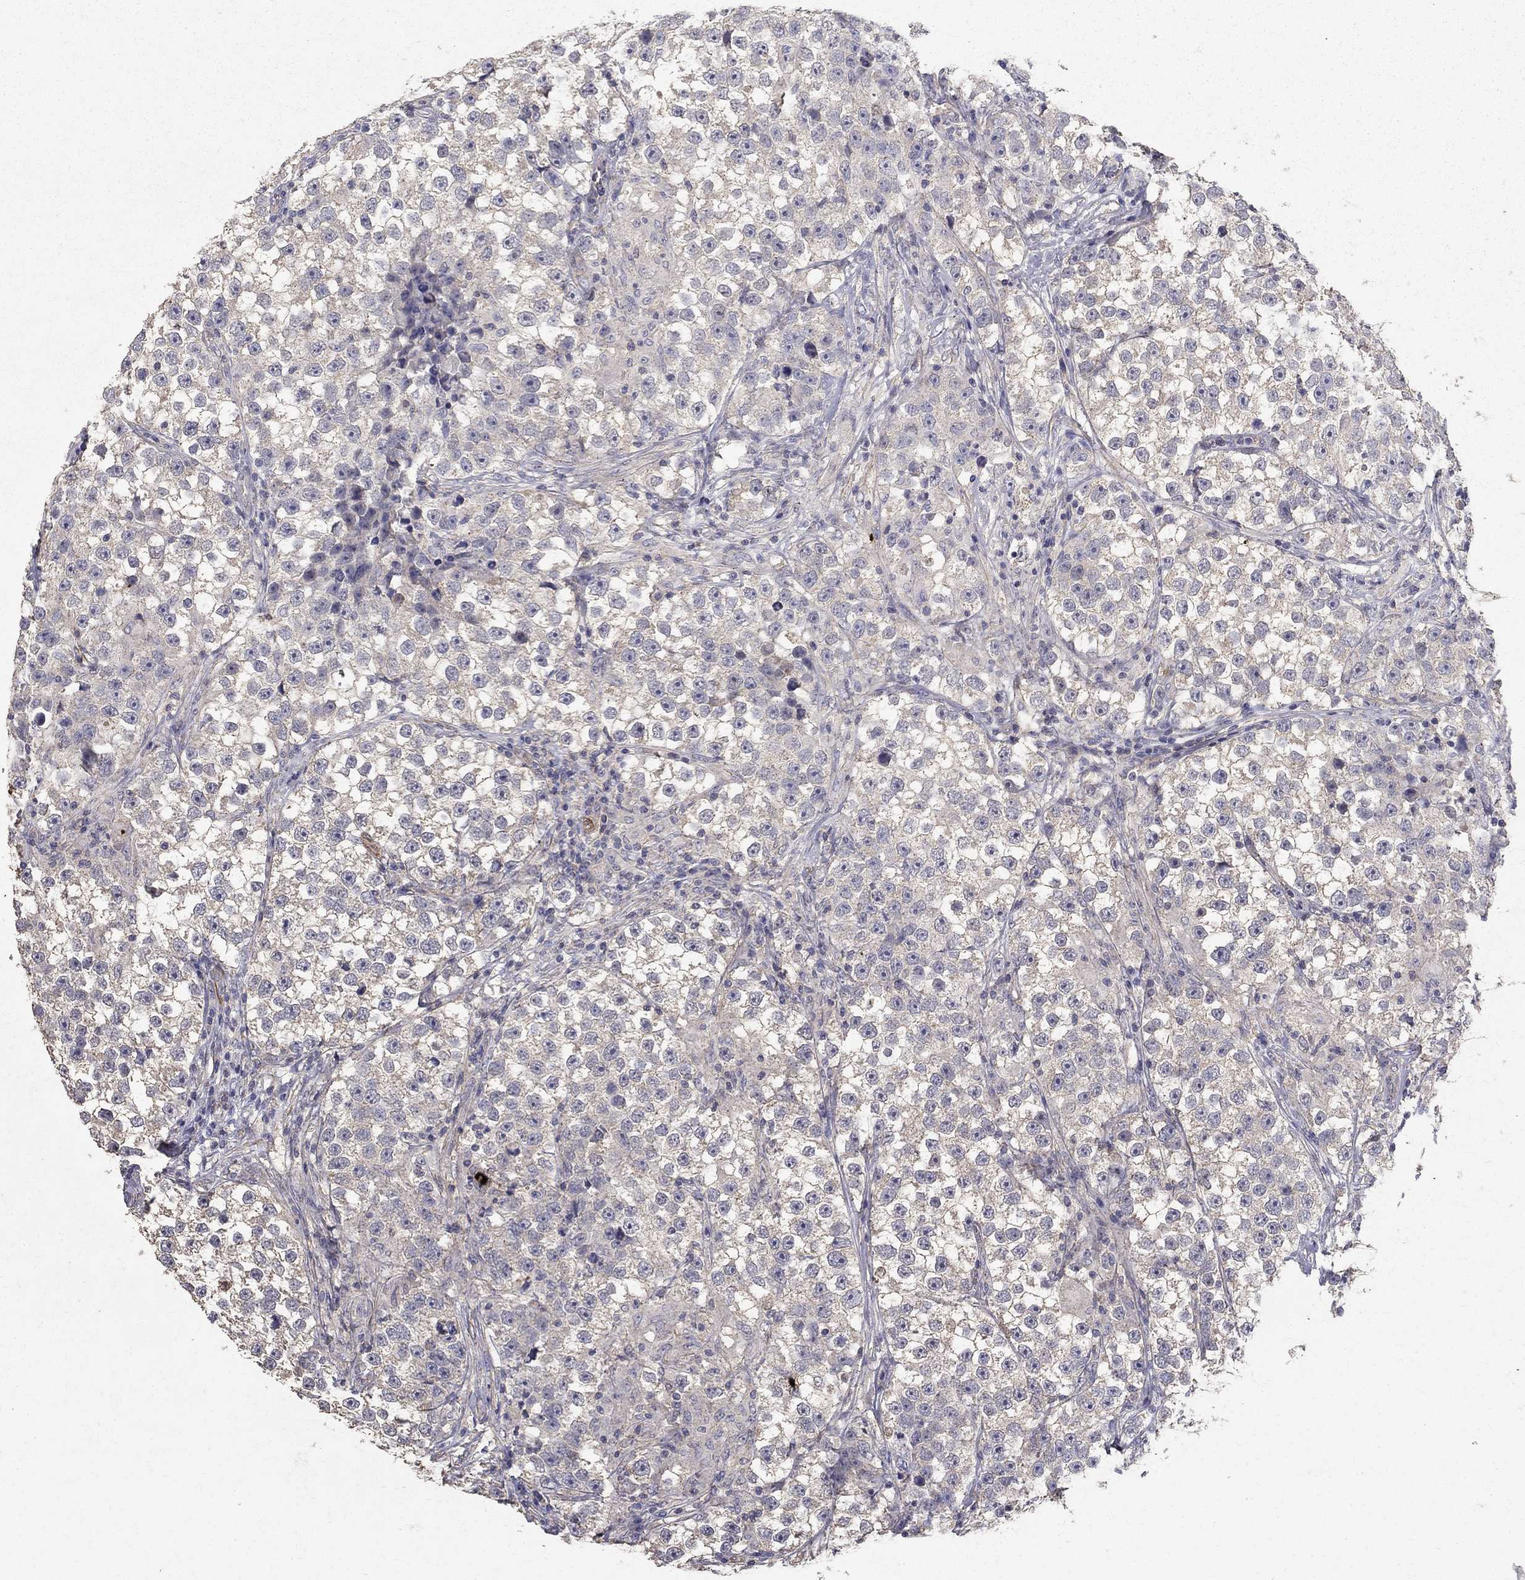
{"staining": {"intensity": "negative", "quantity": "none", "location": "none"}, "tissue": "testis cancer", "cell_type": "Tumor cells", "image_type": "cancer", "snomed": [{"axis": "morphology", "description": "Seminoma, NOS"}, {"axis": "topography", "description": "Testis"}], "caption": "This micrograph is of testis seminoma stained with IHC to label a protein in brown with the nuclei are counter-stained blue. There is no staining in tumor cells.", "gene": "MPP2", "patient": {"sex": "male", "age": 46}}